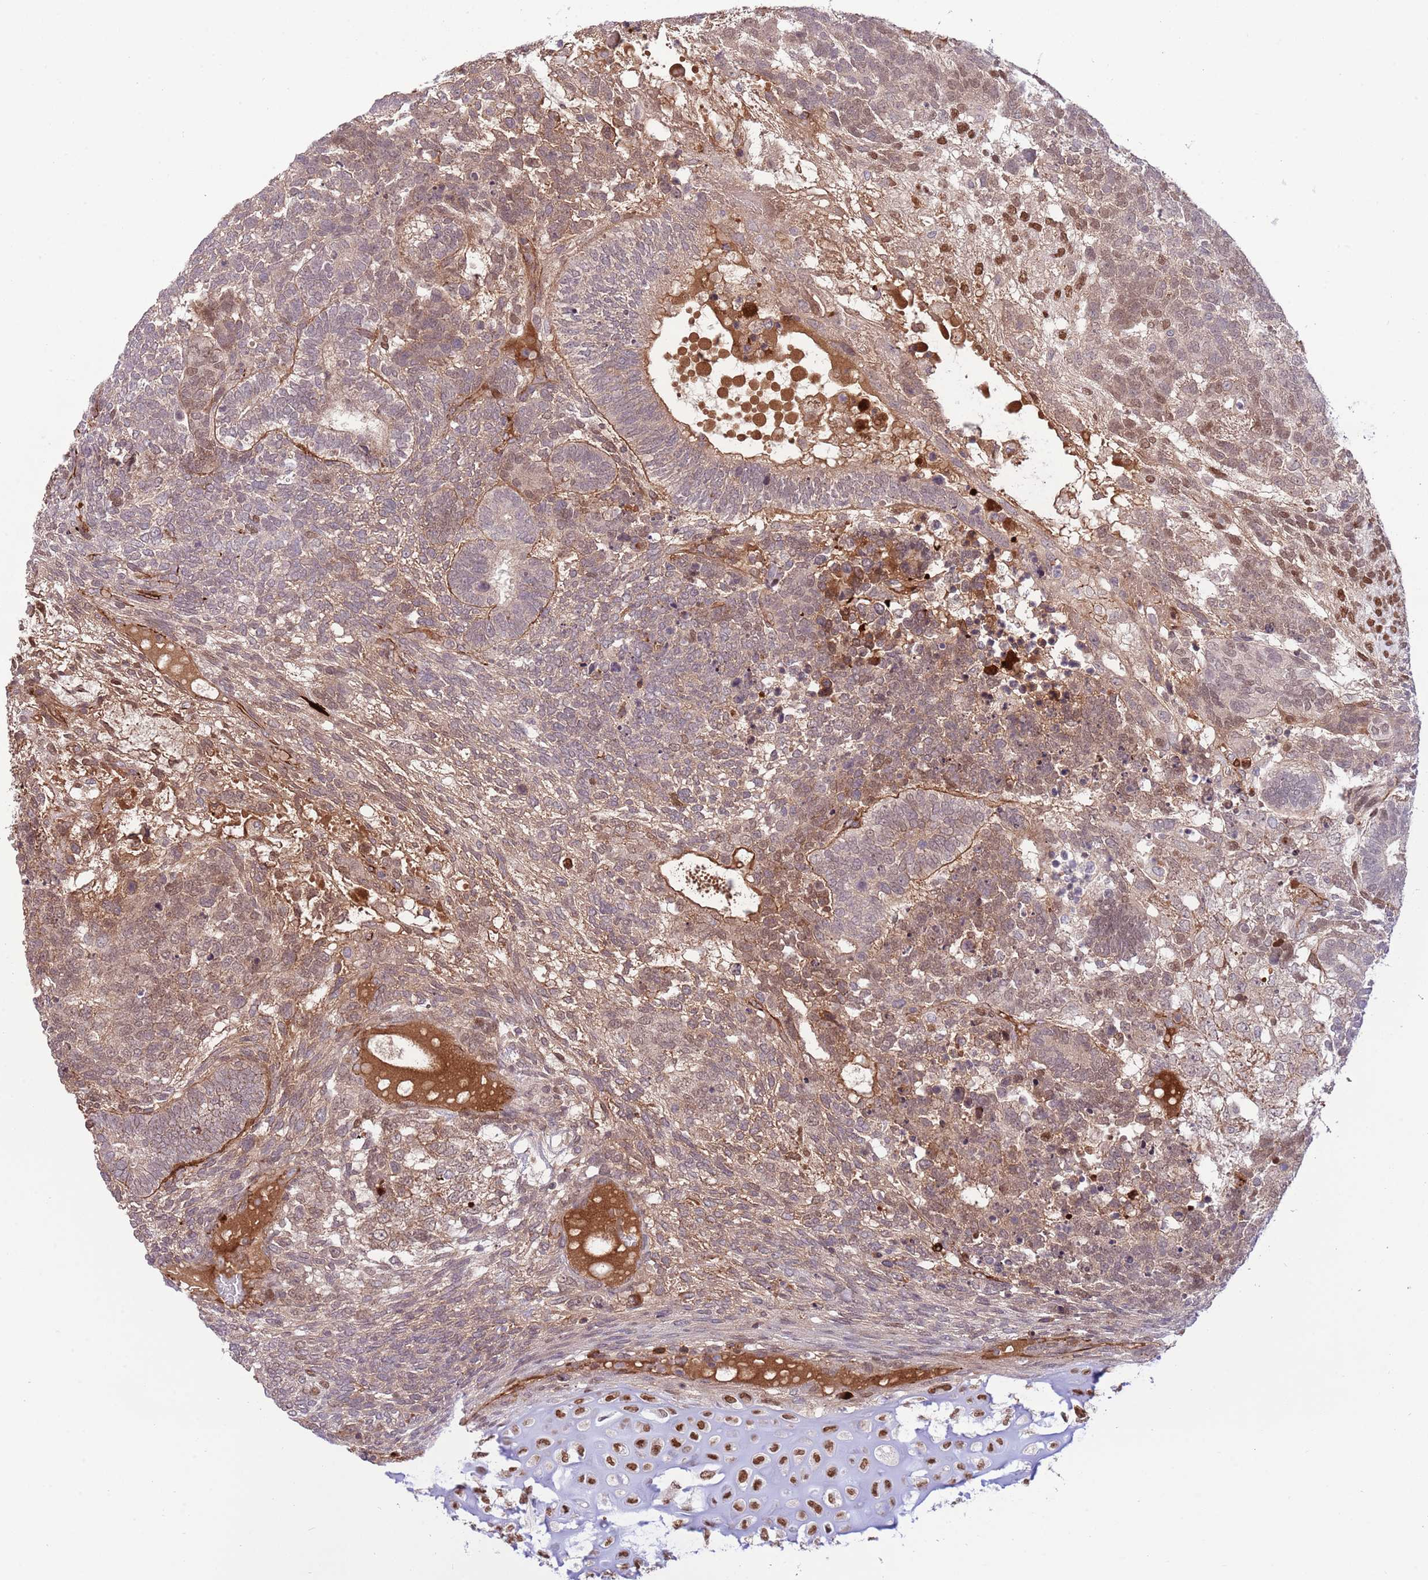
{"staining": {"intensity": "moderate", "quantity": ">75%", "location": "cytoplasmic/membranous,nuclear"}, "tissue": "testis cancer", "cell_type": "Tumor cells", "image_type": "cancer", "snomed": [{"axis": "morphology", "description": "Carcinoma, Embryonal, NOS"}, {"axis": "topography", "description": "Testis"}], "caption": "An immunohistochemistry micrograph of neoplastic tissue is shown. Protein staining in brown labels moderate cytoplasmic/membranous and nuclear positivity in testis cancer within tumor cells. The staining was performed using DAB (3,3'-diaminobenzidine), with brown indicating positive protein expression. Nuclei are stained blue with hematoxylin.", "gene": "DPP10", "patient": {"sex": "male", "age": 23}}